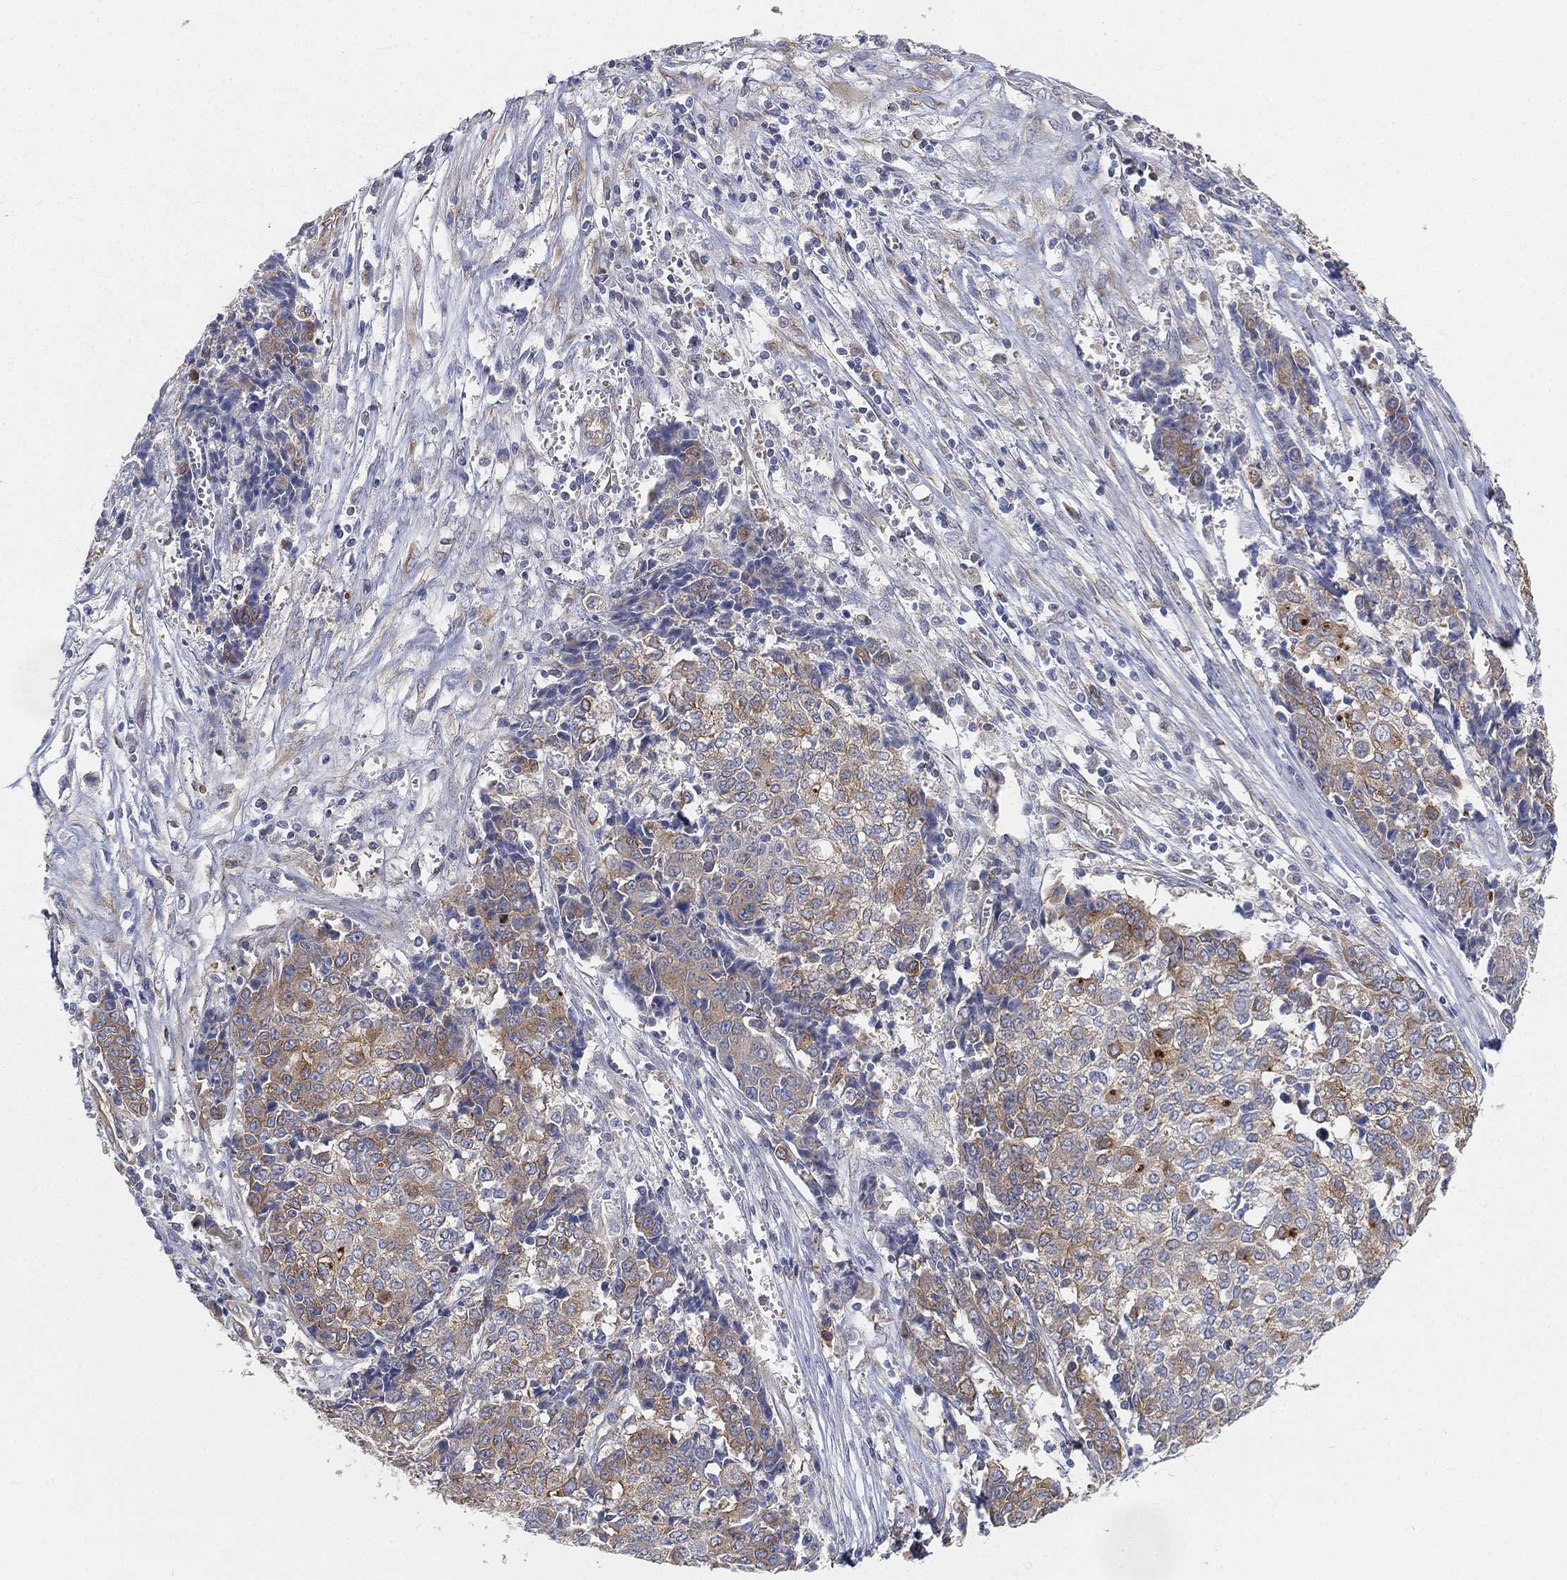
{"staining": {"intensity": "moderate", "quantity": "25%-75%", "location": "cytoplasmic/membranous"}, "tissue": "ovarian cancer", "cell_type": "Tumor cells", "image_type": "cancer", "snomed": [{"axis": "morphology", "description": "Carcinoma, endometroid"}, {"axis": "topography", "description": "Ovary"}], "caption": "Protein staining of endometroid carcinoma (ovarian) tissue exhibits moderate cytoplasmic/membranous positivity in approximately 25%-75% of tumor cells. Using DAB (brown) and hematoxylin (blue) stains, captured at high magnification using brightfield microscopy.", "gene": "TMEM25", "patient": {"sex": "female", "age": 42}}